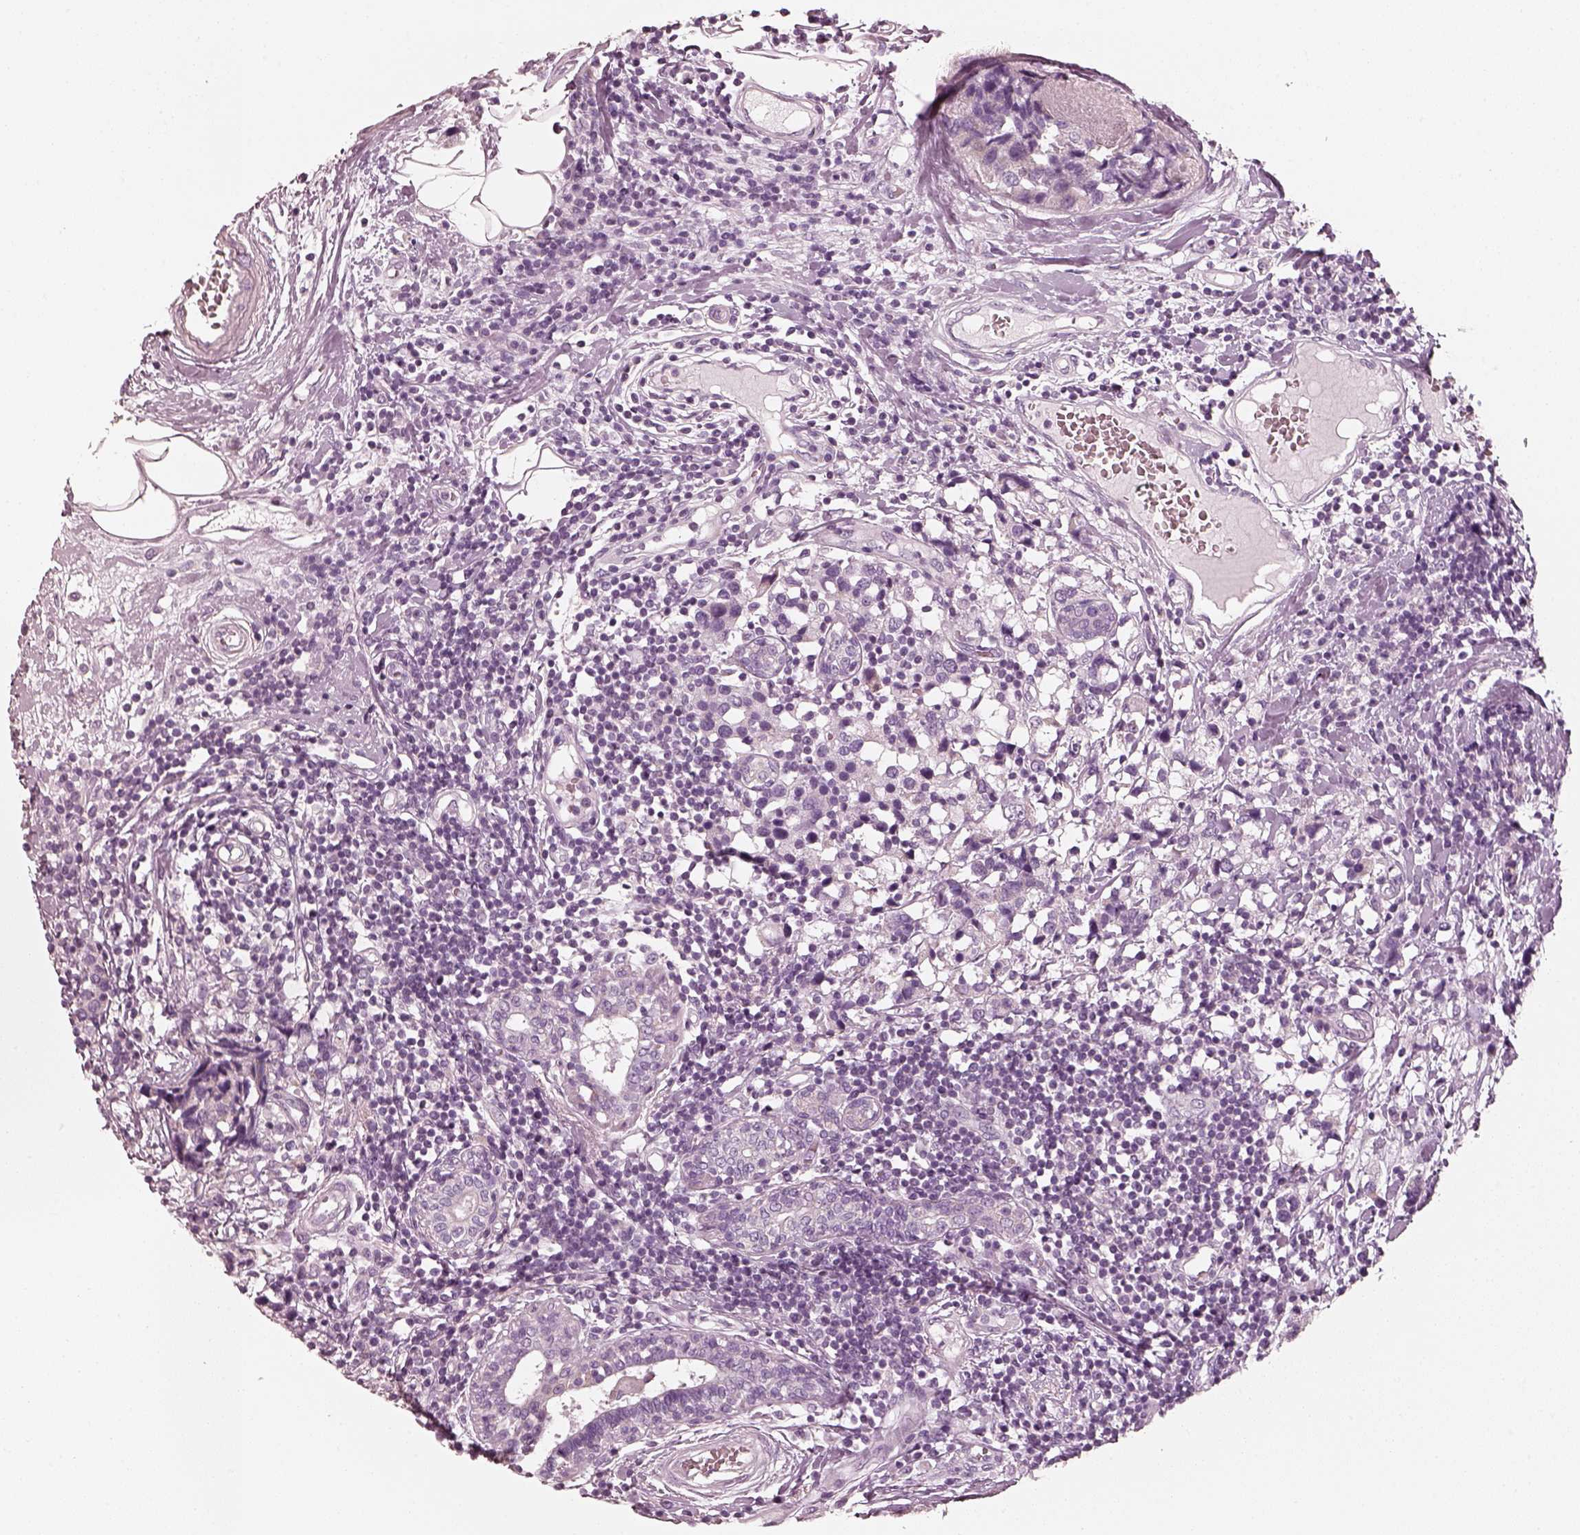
{"staining": {"intensity": "negative", "quantity": "none", "location": "none"}, "tissue": "breast cancer", "cell_type": "Tumor cells", "image_type": "cancer", "snomed": [{"axis": "morphology", "description": "Lobular carcinoma"}, {"axis": "topography", "description": "Breast"}], "caption": "Immunohistochemistry (IHC) histopathology image of neoplastic tissue: breast lobular carcinoma stained with DAB shows no significant protein expression in tumor cells.", "gene": "R3HDML", "patient": {"sex": "female", "age": 59}}